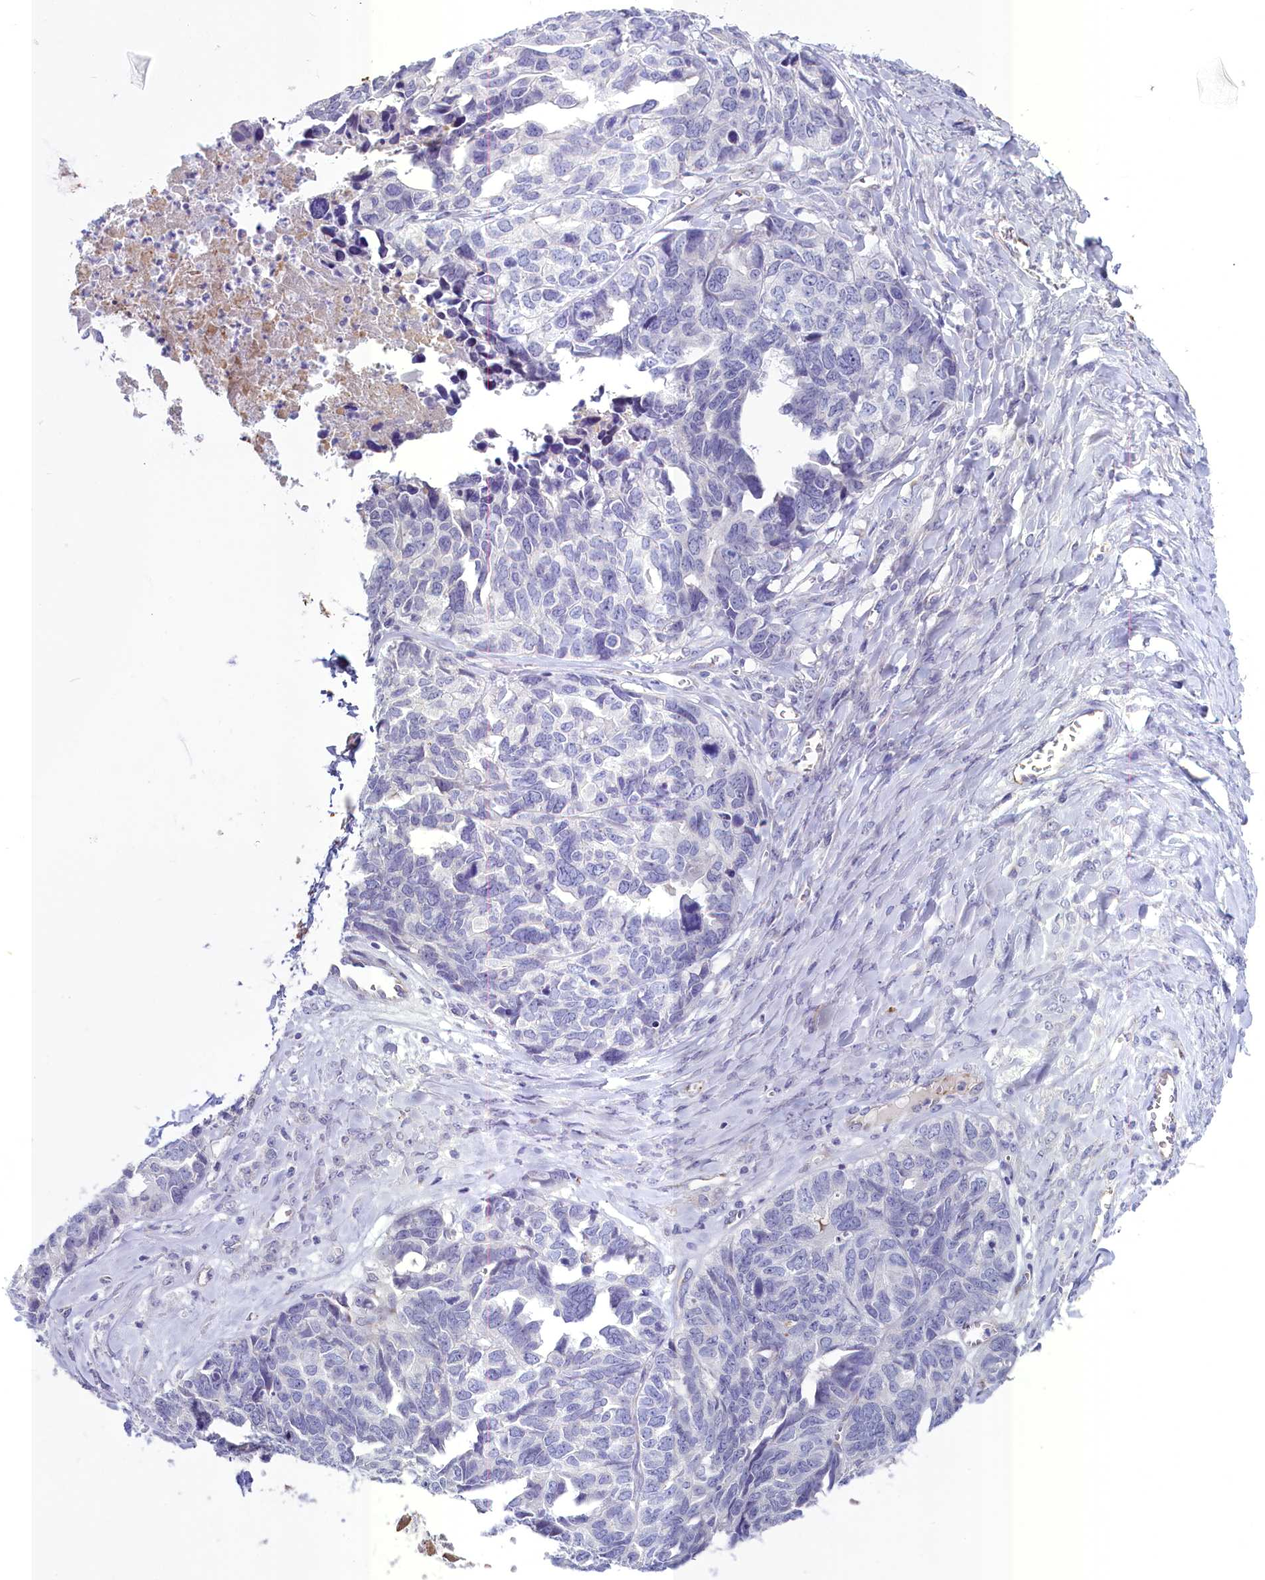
{"staining": {"intensity": "negative", "quantity": "none", "location": "none"}, "tissue": "ovarian cancer", "cell_type": "Tumor cells", "image_type": "cancer", "snomed": [{"axis": "morphology", "description": "Cystadenocarcinoma, serous, NOS"}, {"axis": "topography", "description": "Ovary"}], "caption": "High power microscopy micrograph of an immunohistochemistry (IHC) image of ovarian serous cystadenocarcinoma, revealing no significant staining in tumor cells. The staining was performed using DAB to visualize the protein expression in brown, while the nuclei were stained in blue with hematoxylin (Magnification: 20x).", "gene": "INSC", "patient": {"sex": "female", "age": 79}}